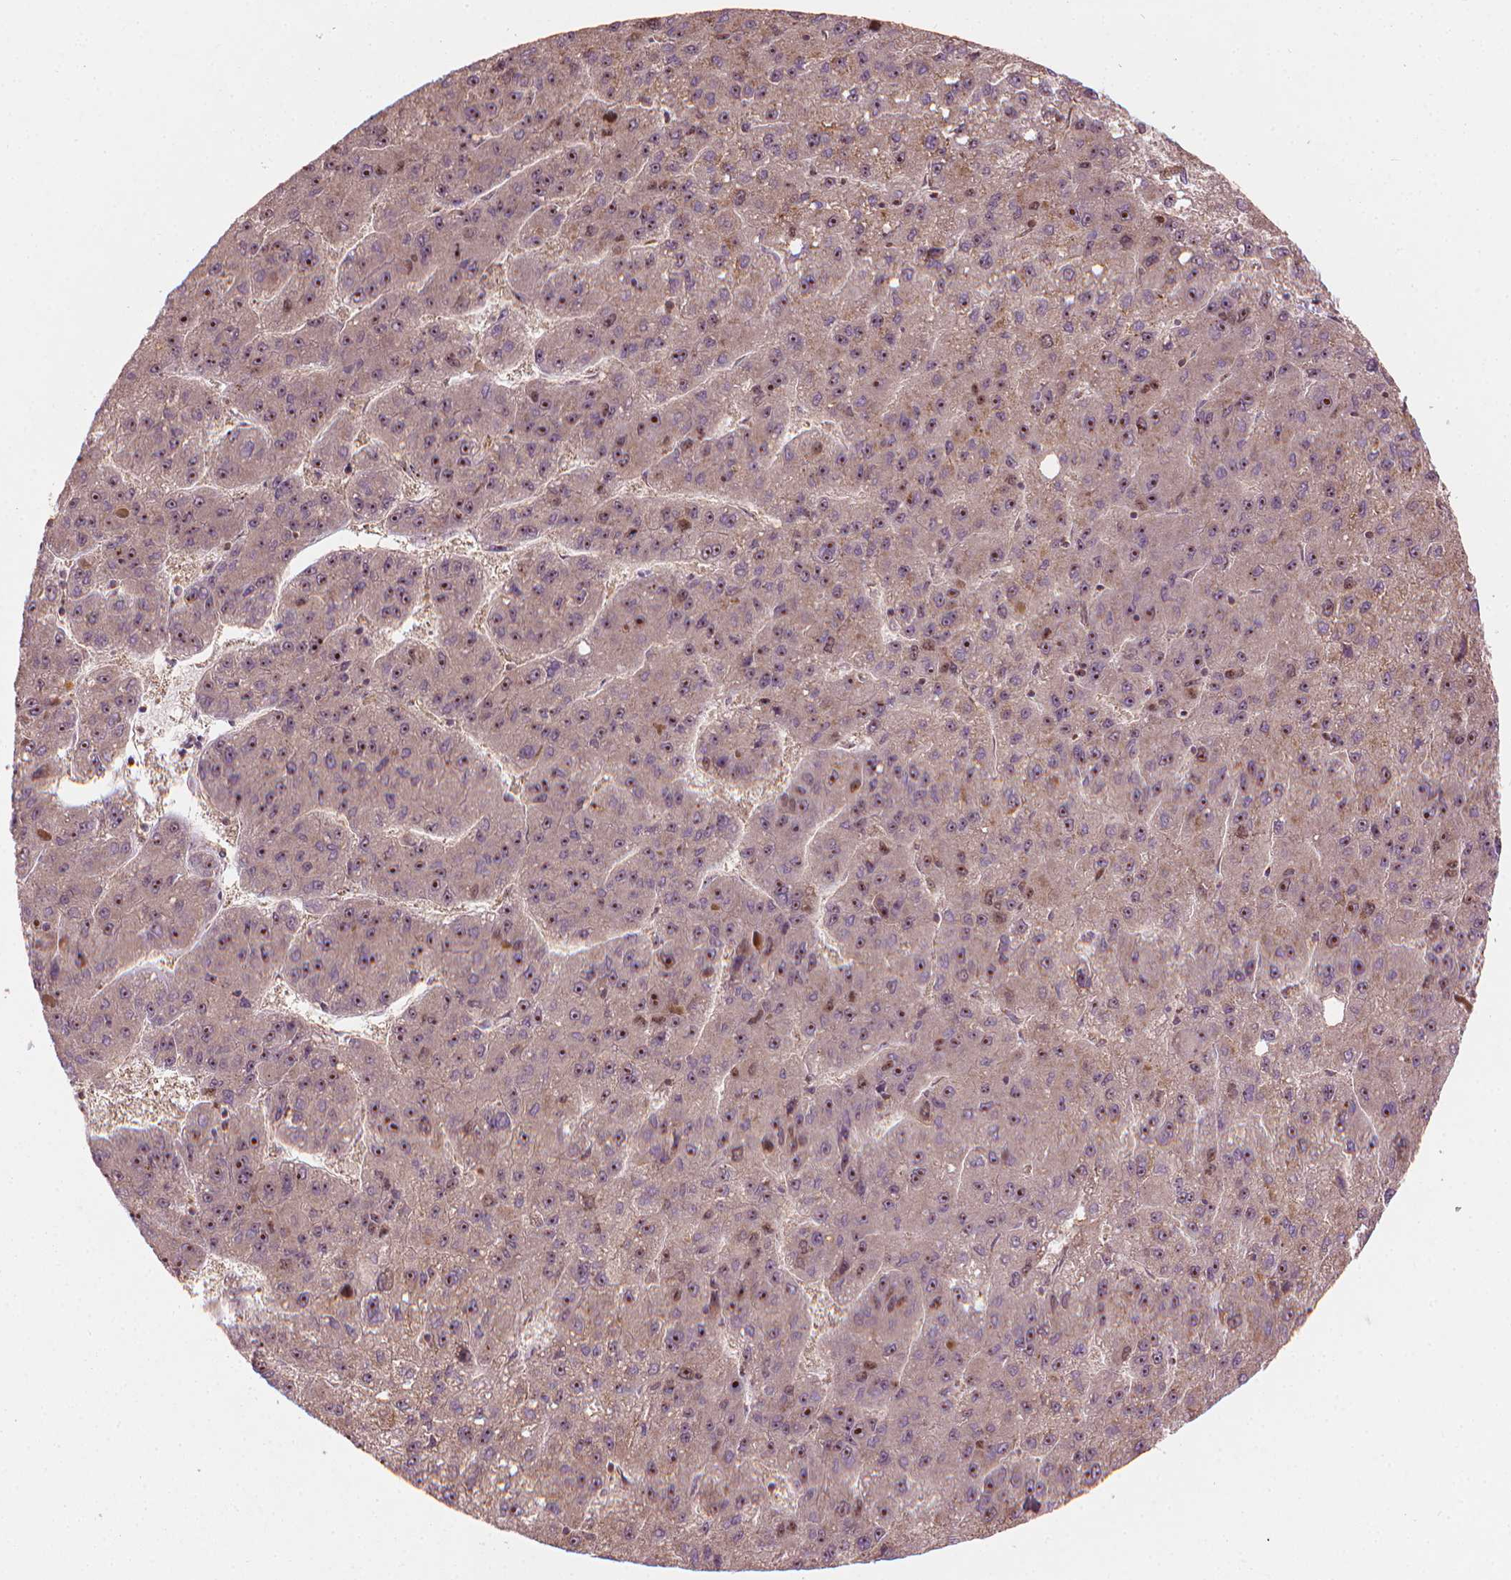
{"staining": {"intensity": "moderate", "quantity": ">75%", "location": "nuclear"}, "tissue": "liver cancer", "cell_type": "Tumor cells", "image_type": "cancer", "snomed": [{"axis": "morphology", "description": "Carcinoma, Hepatocellular, NOS"}, {"axis": "topography", "description": "Liver"}], "caption": "Approximately >75% of tumor cells in liver cancer exhibit moderate nuclear protein staining as visualized by brown immunohistochemical staining.", "gene": "SMC2", "patient": {"sex": "female", "age": 82}}